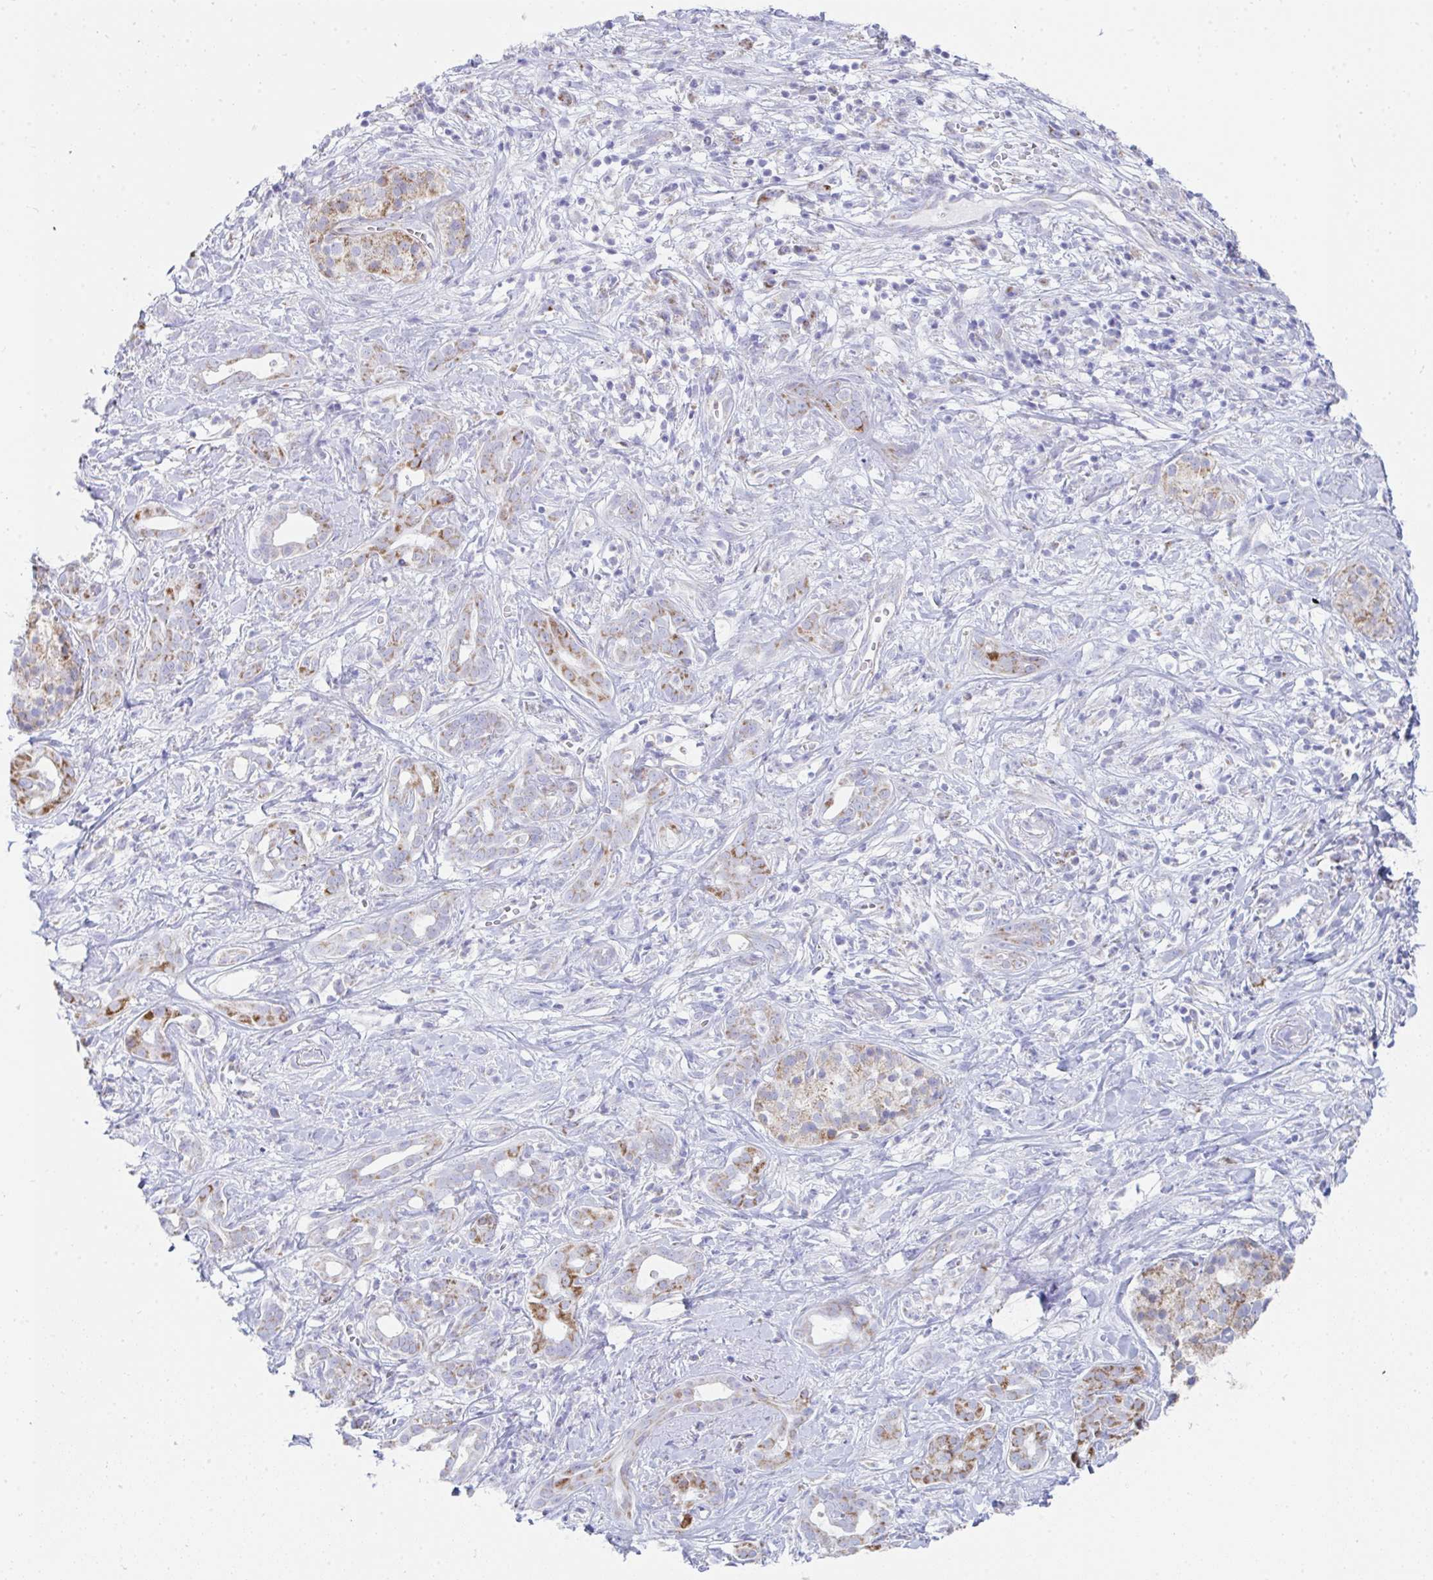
{"staining": {"intensity": "moderate", "quantity": "<25%", "location": "cytoplasmic/membranous"}, "tissue": "pancreatic cancer", "cell_type": "Tumor cells", "image_type": "cancer", "snomed": [{"axis": "morphology", "description": "Adenocarcinoma, NOS"}, {"axis": "topography", "description": "Pancreas"}], "caption": "Immunohistochemistry (IHC) histopathology image of pancreatic adenocarcinoma stained for a protein (brown), which demonstrates low levels of moderate cytoplasmic/membranous staining in approximately <25% of tumor cells.", "gene": "AIFM1", "patient": {"sex": "male", "age": 61}}